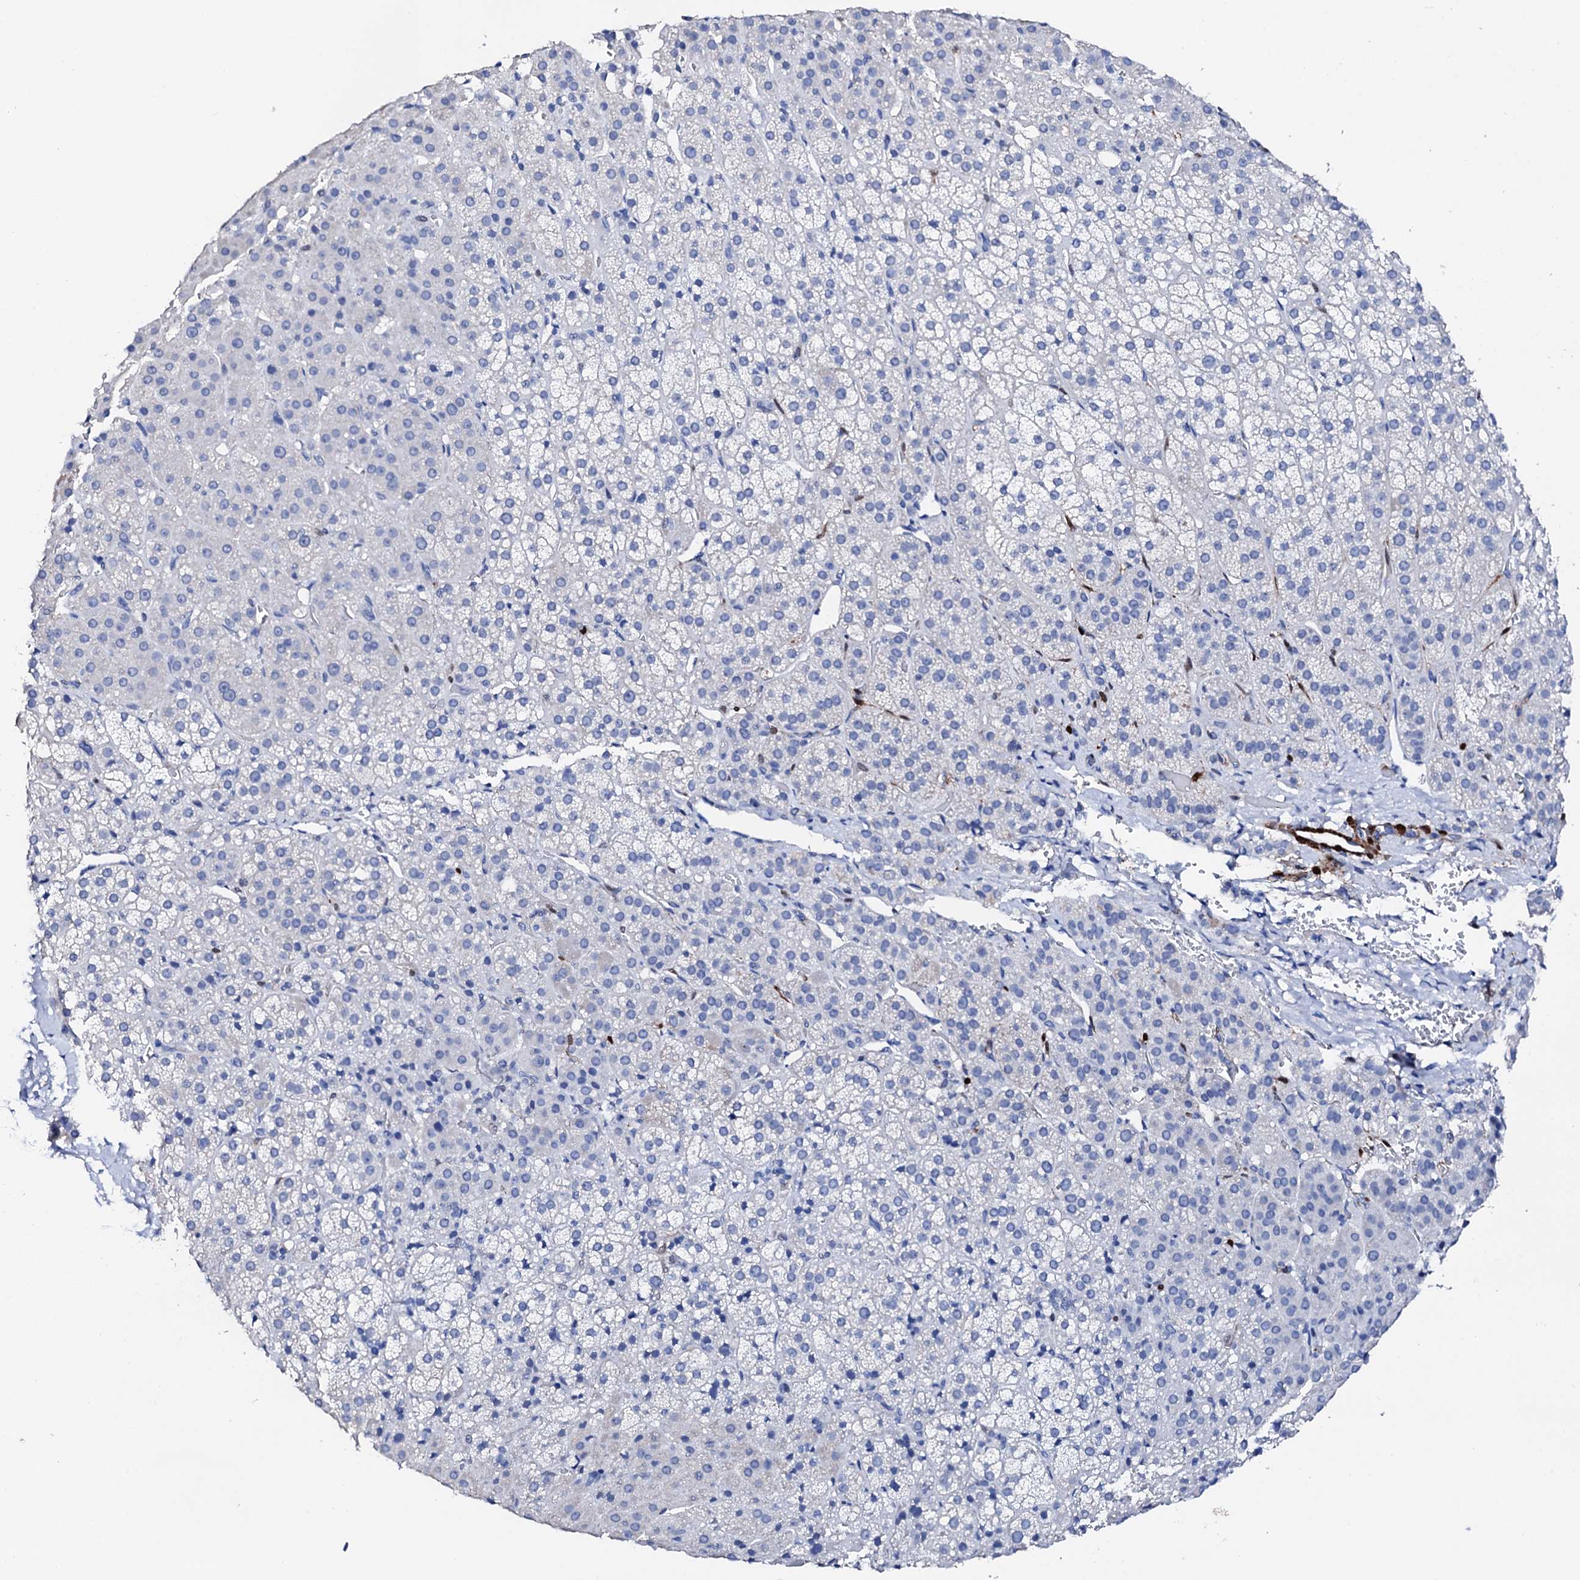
{"staining": {"intensity": "negative", "quantity": "none", "location": "none"}, "tissue": "adrenal gland", "cell_type": "Glandular cells", "image_type": "normal", "snomed": [{"axis": "morphology", "description": "Normal tissue, NOS"}, {"axis": "topography", "description": "Adrenal gland"}], "caption": "DAB immunohistochemical staining of unremarkable adrenal gland shows no significant staining in glandular cells.", "gene": "NRIP2", "patient": {"sex": "female", "age": 57}}